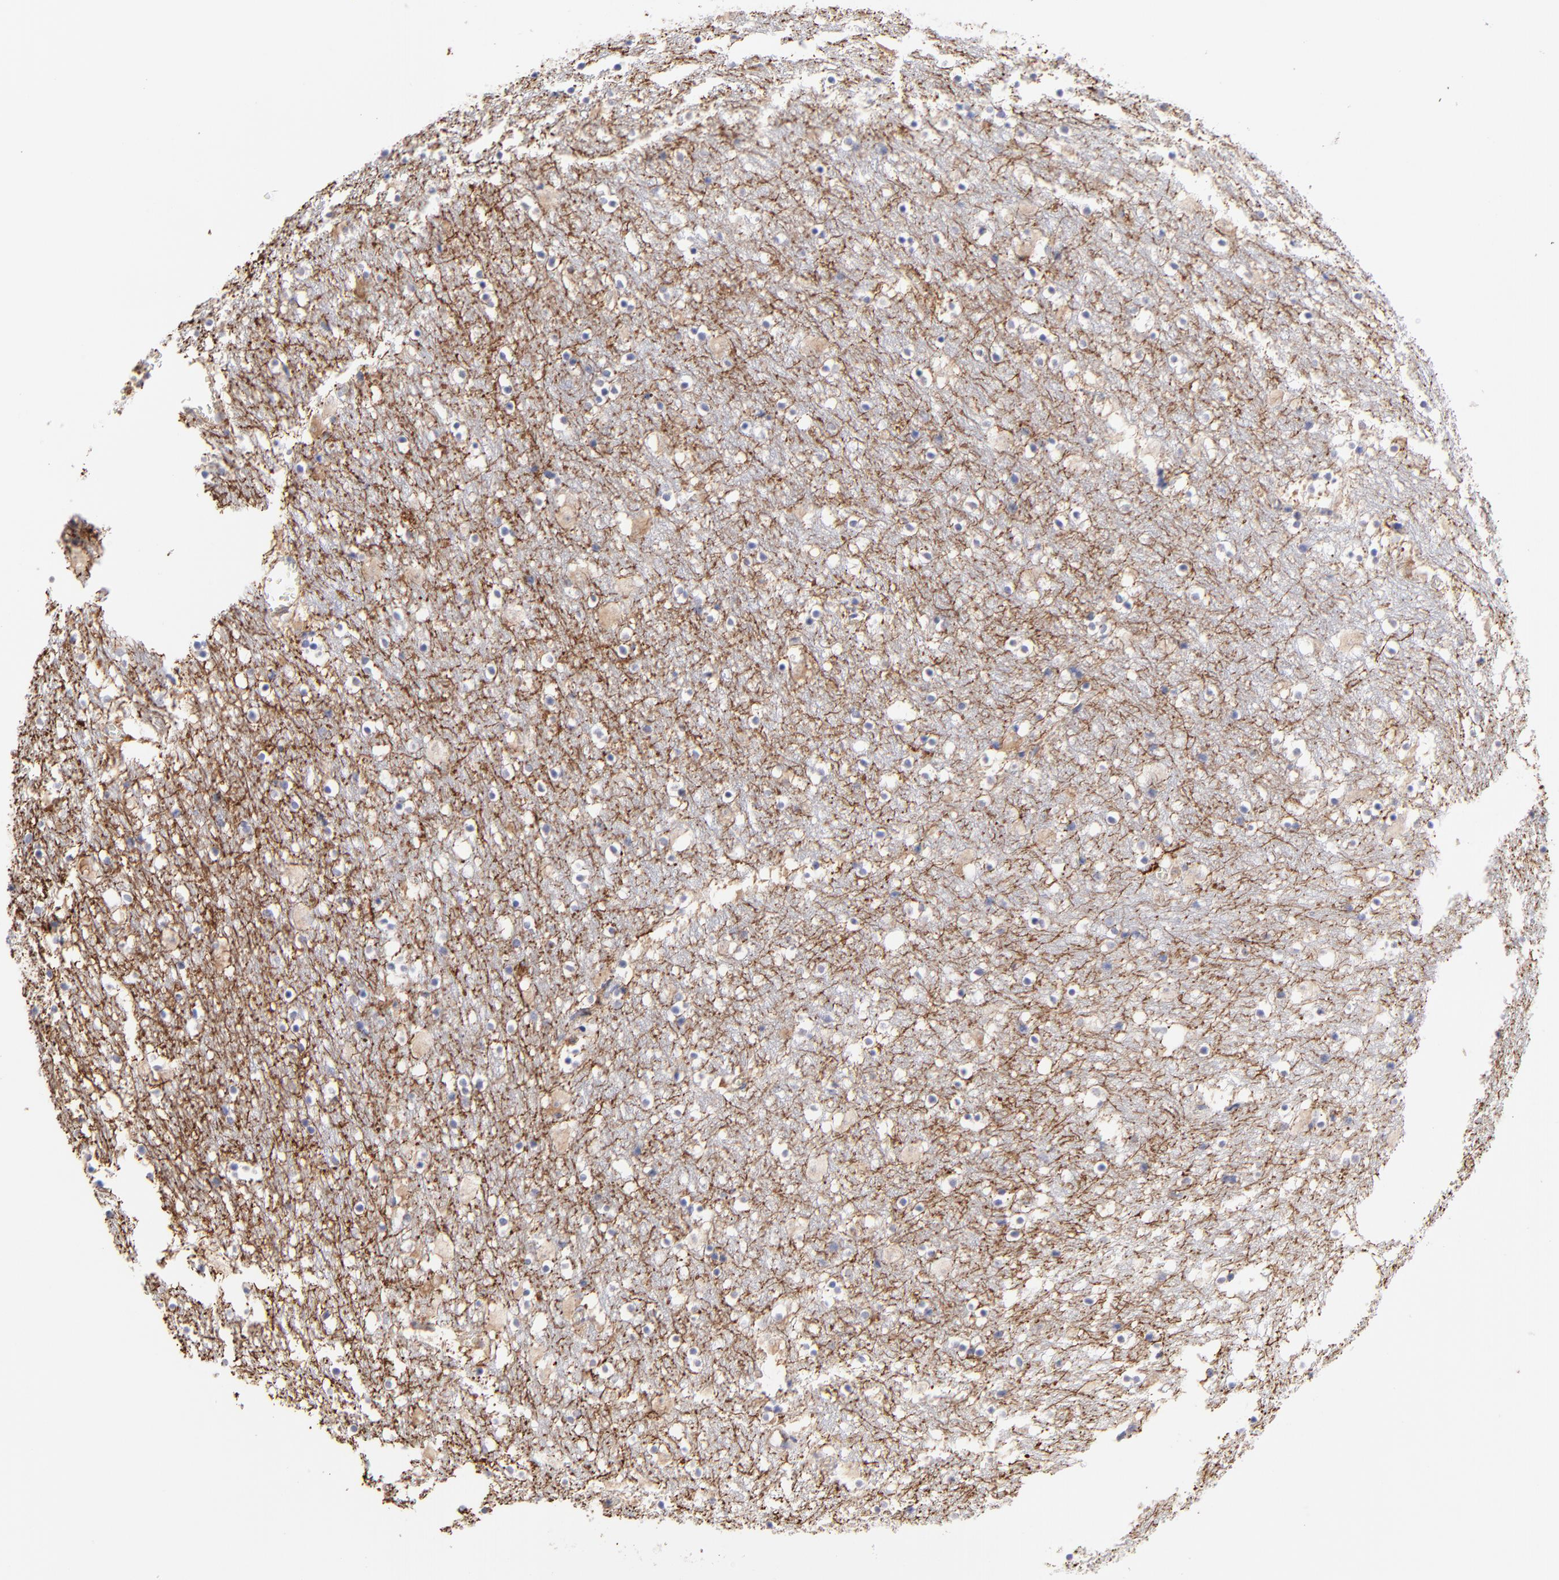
{"staining": {"intensity": "negative", "quantity": "none", "location": "none"}, "tissue": "caudate", "cell_type": "Glial cells", "image_type": "normal", "snomed": [{"axis": "morphology", "description": "Normal tissue, NOS"}, {"axis": "topography", "description": "Lateral ventricle wall"}], "caption": "The histopathology image exhibits no significant positivity in glial cells of caudate.", "gene": "COX8C", "patient": {"sex": "male", "age": 45}}